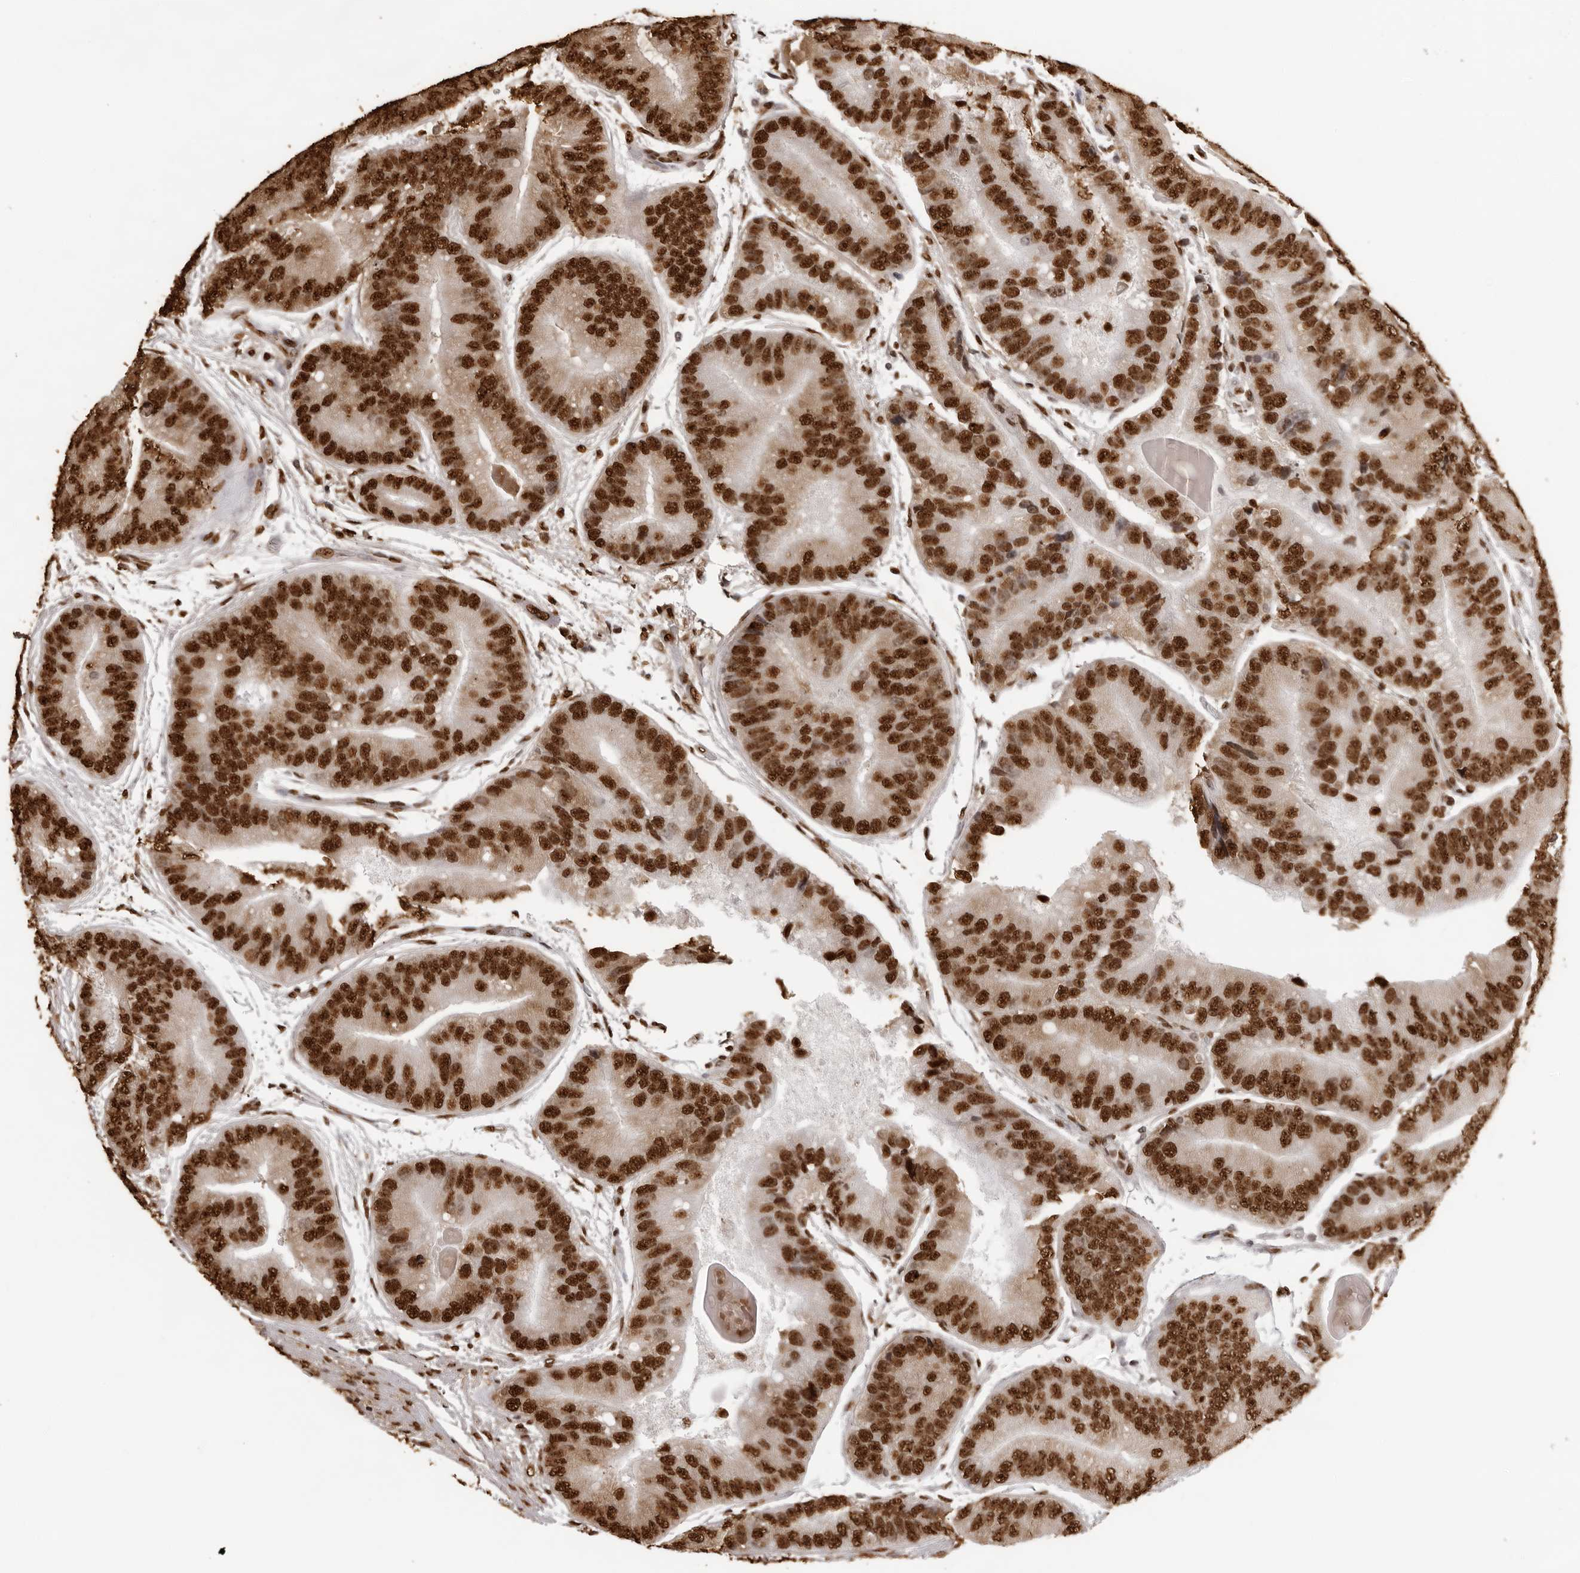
{"staining": {"intensity": "strong", "quantity": ">75%", "location": "nuclear"}, "tissue": "prostate cancer", "cell_type": "Tumor cells", "image_type": "cancer", "snomed": [{"axis": "morphology", "description": "Adenocarcinoma, High grade"}, {"axis": "topography", "description": "Prostate"}], "caption": "Strong nuclear protein positivity is present in about >75% of tumor cells in prostate high-grade adenocarcinoma. Nuclei are stained in blue.", "gene": "ZFP91", "patient": {"sex": "male", "age": 70}}